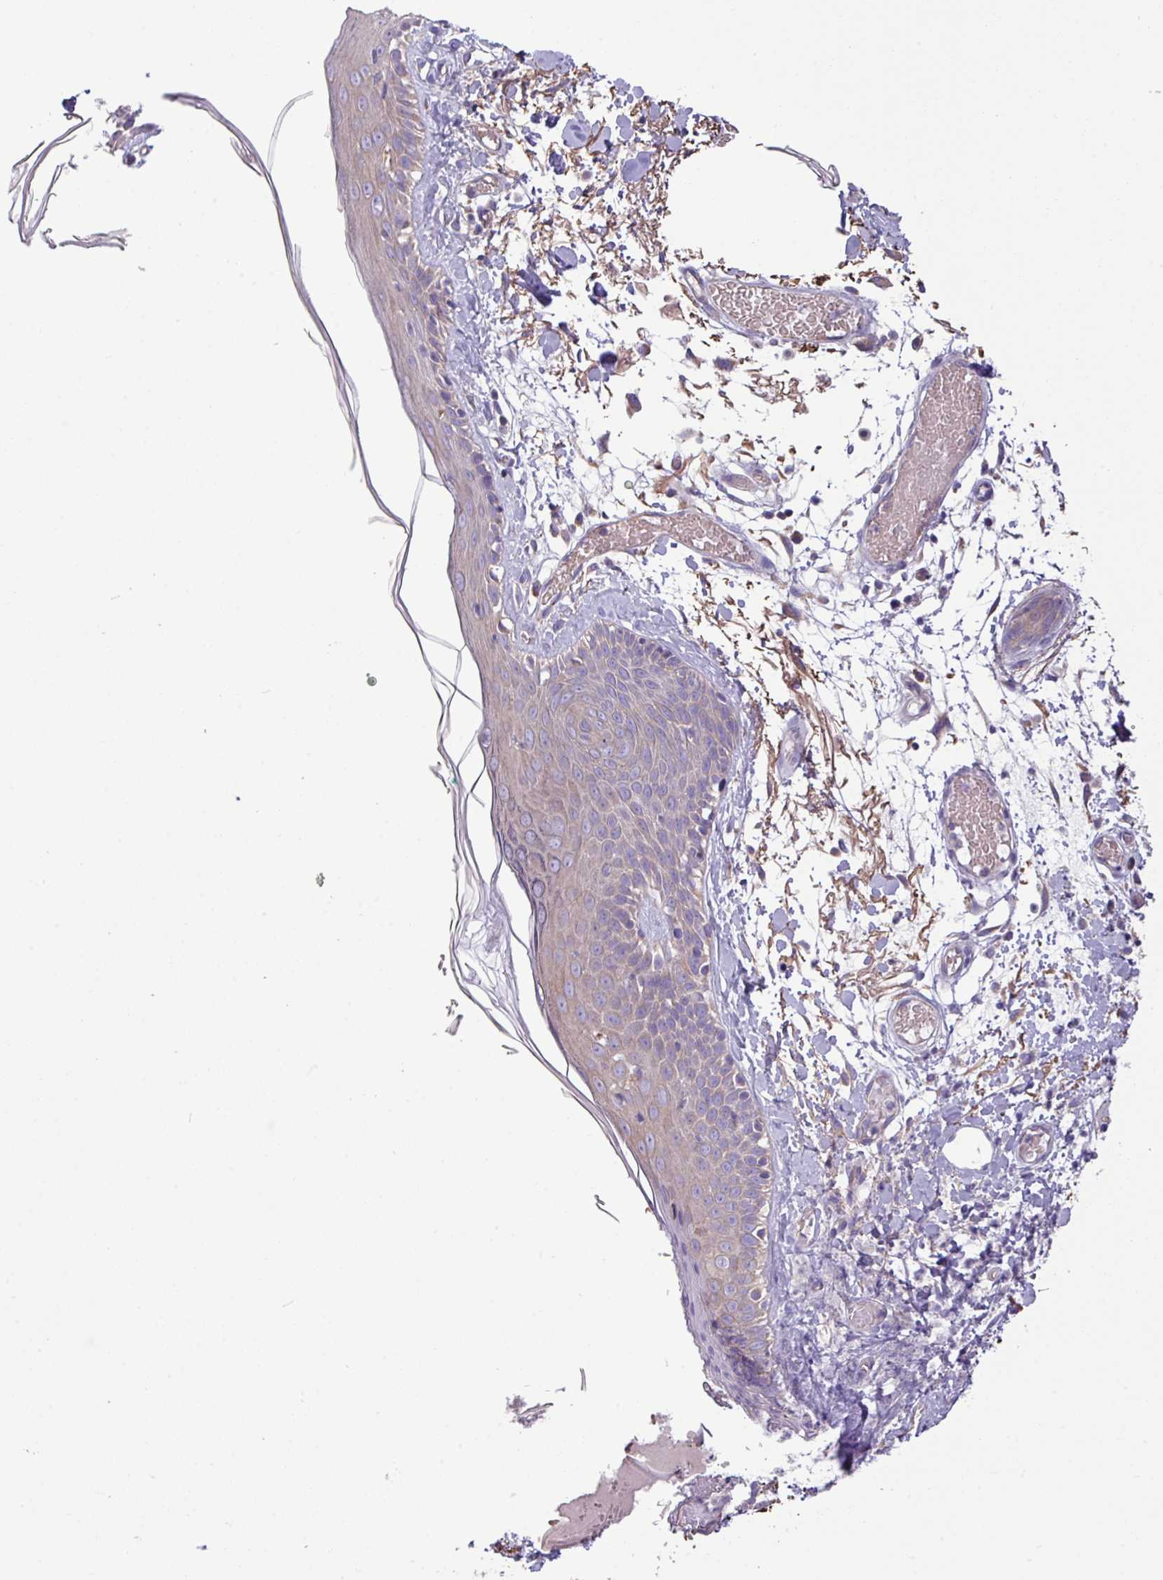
{"staining": {"intensity": "weak", "quantity": "25%-75%", "location": "cytoplasmic/membranous"}, "tissue": "skin", "cell_type": "Fibroblasts", "image_type": "normal", "snomed": [{"axis": "morphology", "description": "Normal tissue, NOS"}, {"axis": "topography", "description": "Skin"}], "caption": "Immunohistochemical staining of normal skin demonstrates weak cytoplasmic/membranous protein expression in approximately 25%-75% of fibroblasts. (Brightfield microscopy of DAB IHC at high magnification).", "gene": "PPM1J", "patient": {"sex": "male", "age": 79}}